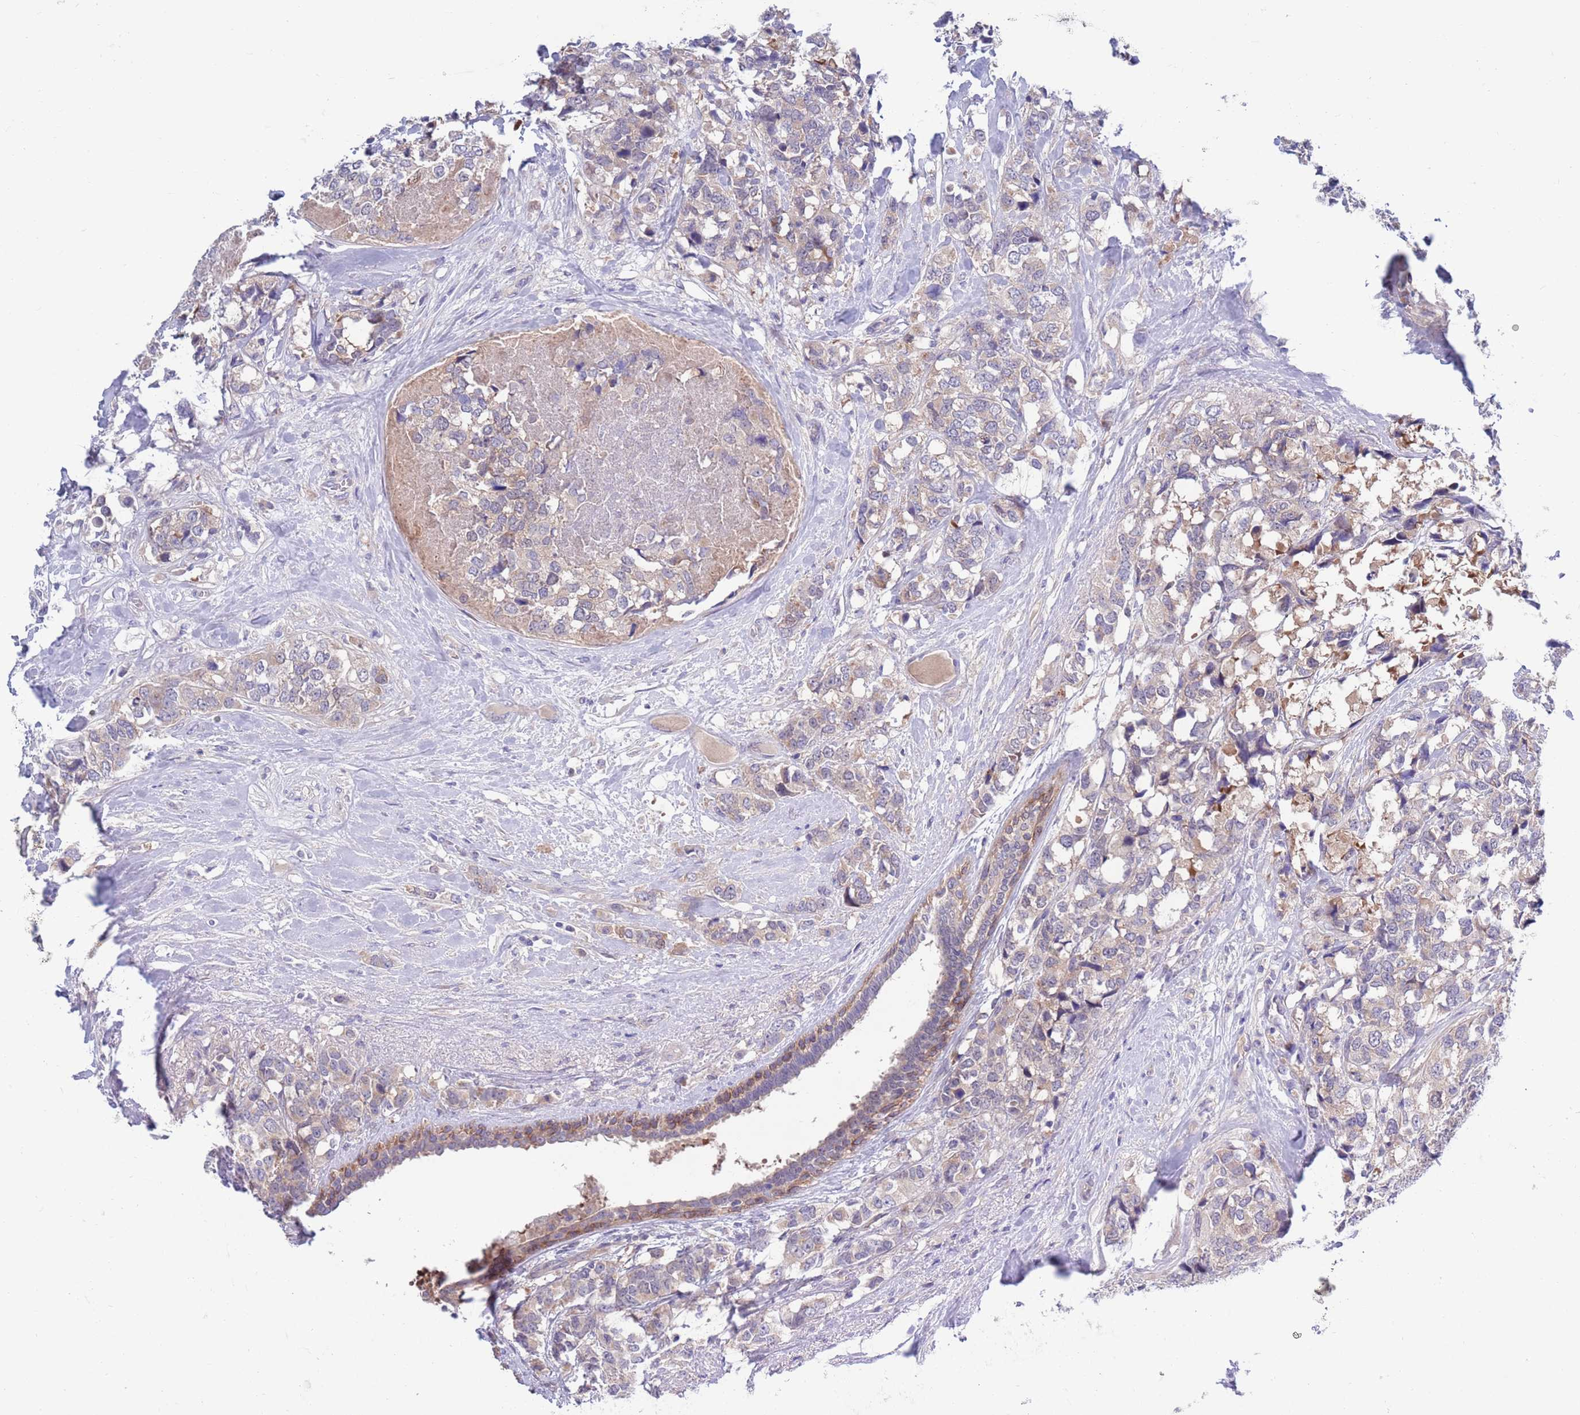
{"staining": {"intensity": "moderate", "quantity": "25%-75%", "location": "cytoplasmic/membranous"}, "tissue": "breast cancer", "cell_type": "Tumor cells", "image_type": "cancer", "snomed": [{"axis": "morphology", "description": "Lobular carcinoma"}, {"axis": "topography", "description": "Breast"}], "caption": "DAB immunohistochemical staining of human breast lobular carcinoma exhibits moderate cytoplasmic/membranous protein positivity in about 25%-75% of tumor cells. (Stains: DAB in brown, nuclei in blue, Microscopy: brightfield microscopy at high magnification).", "gene": "KLHL29", "patient": {"sex": "female", "age": 59}}